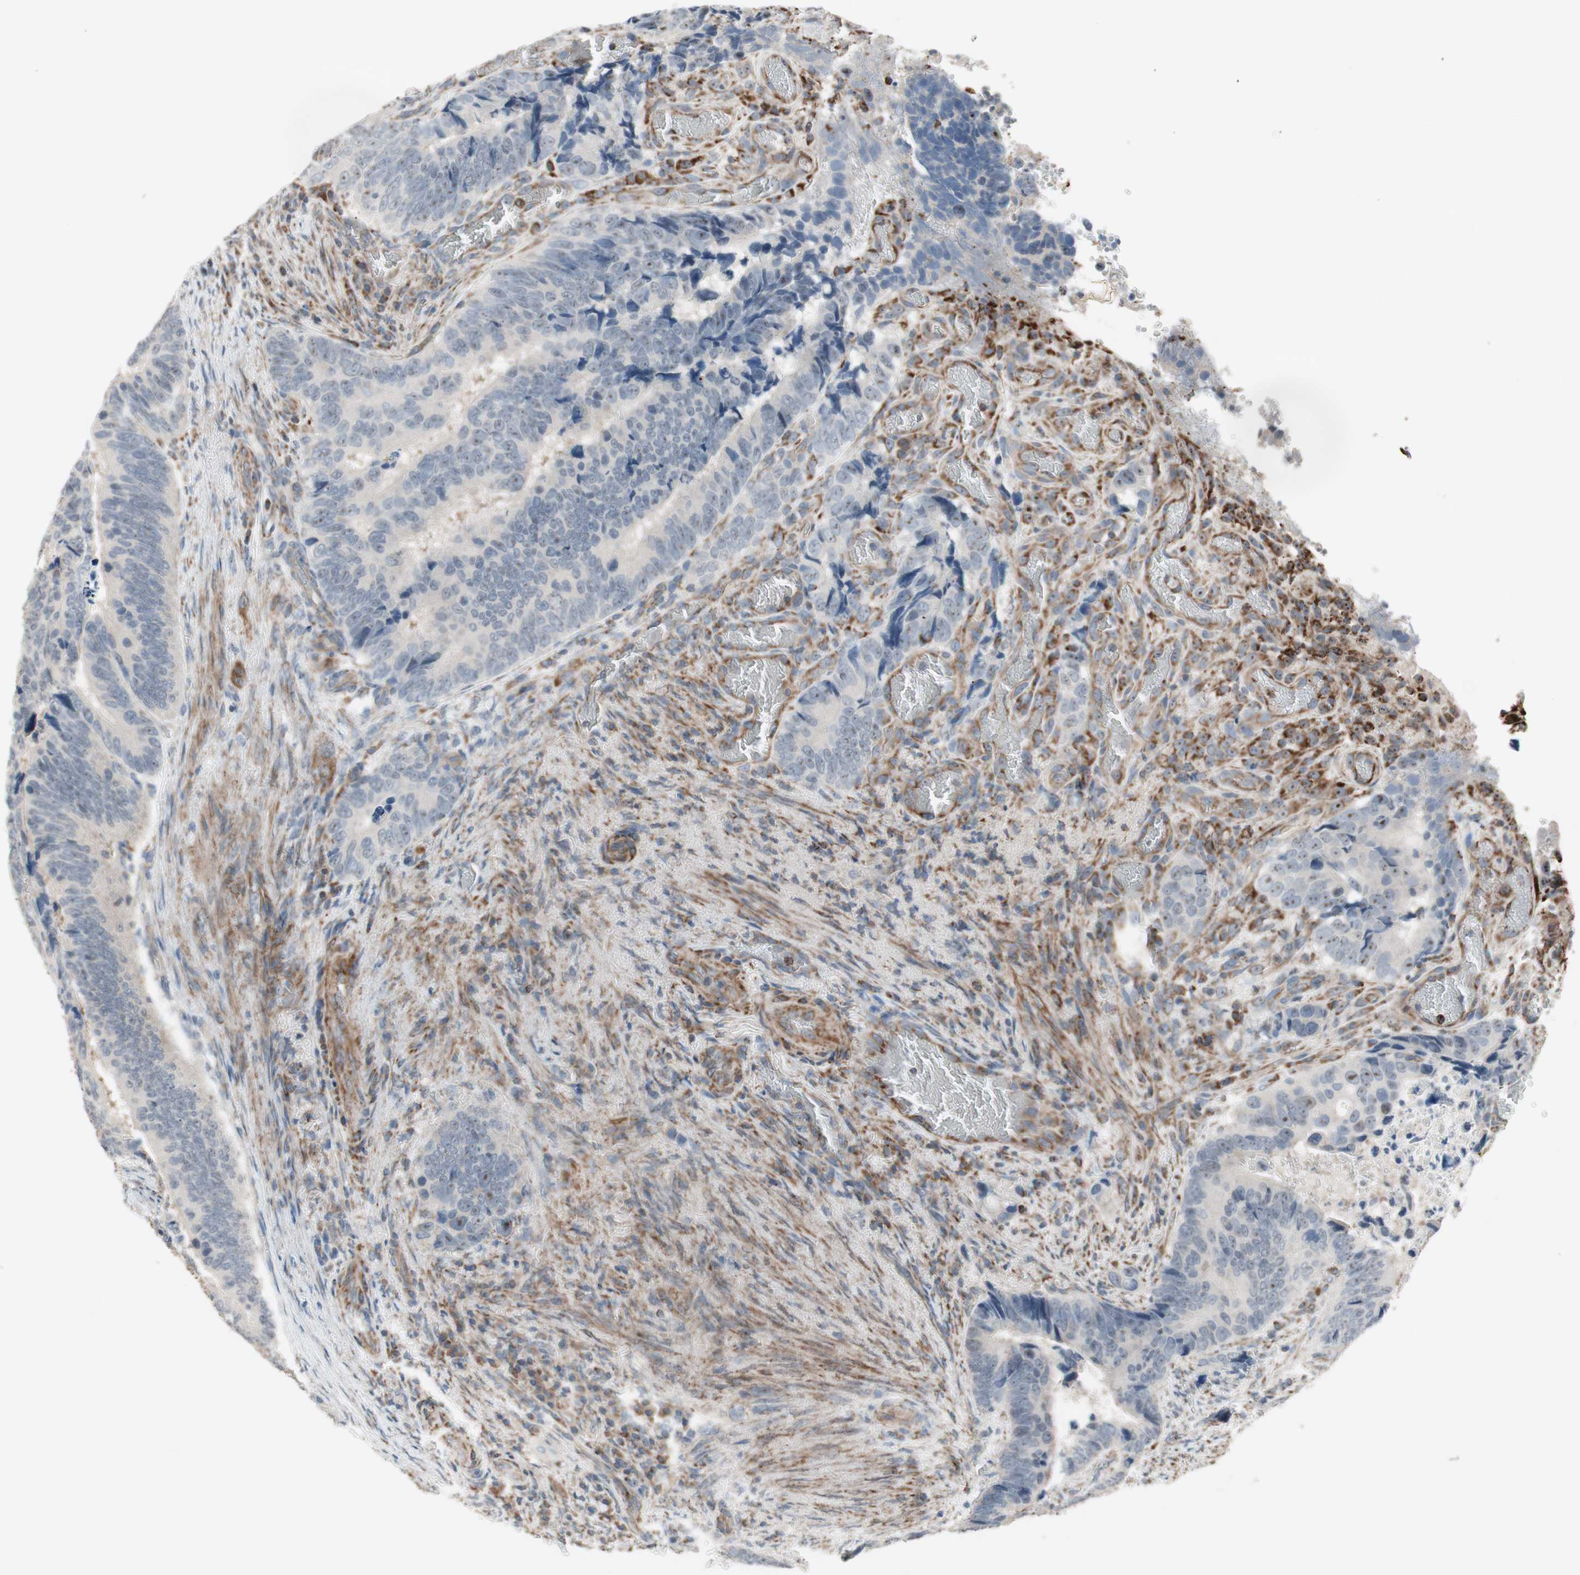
{"staining": {"intensity": "weak", "quantity": ">75%", "location": "cytoplasmic/membranous"}, "tissue": "colorectal cancer", "cell_type": "Tumor cells", "image_type": "cancer", "snomed": [{"axis": "morphology", "description": "Adenocarcinoma, NOS"}, {"axis": "topography", "description": "Colon"}], "caption": "A micrograph of colorectal adenocarcinoma stained for a protein exhibits weak cytoplasmic/membranous brown staining in tumor cells.", "gene": "CPT1A", "patient": {"sex": "male", "age": 72}}